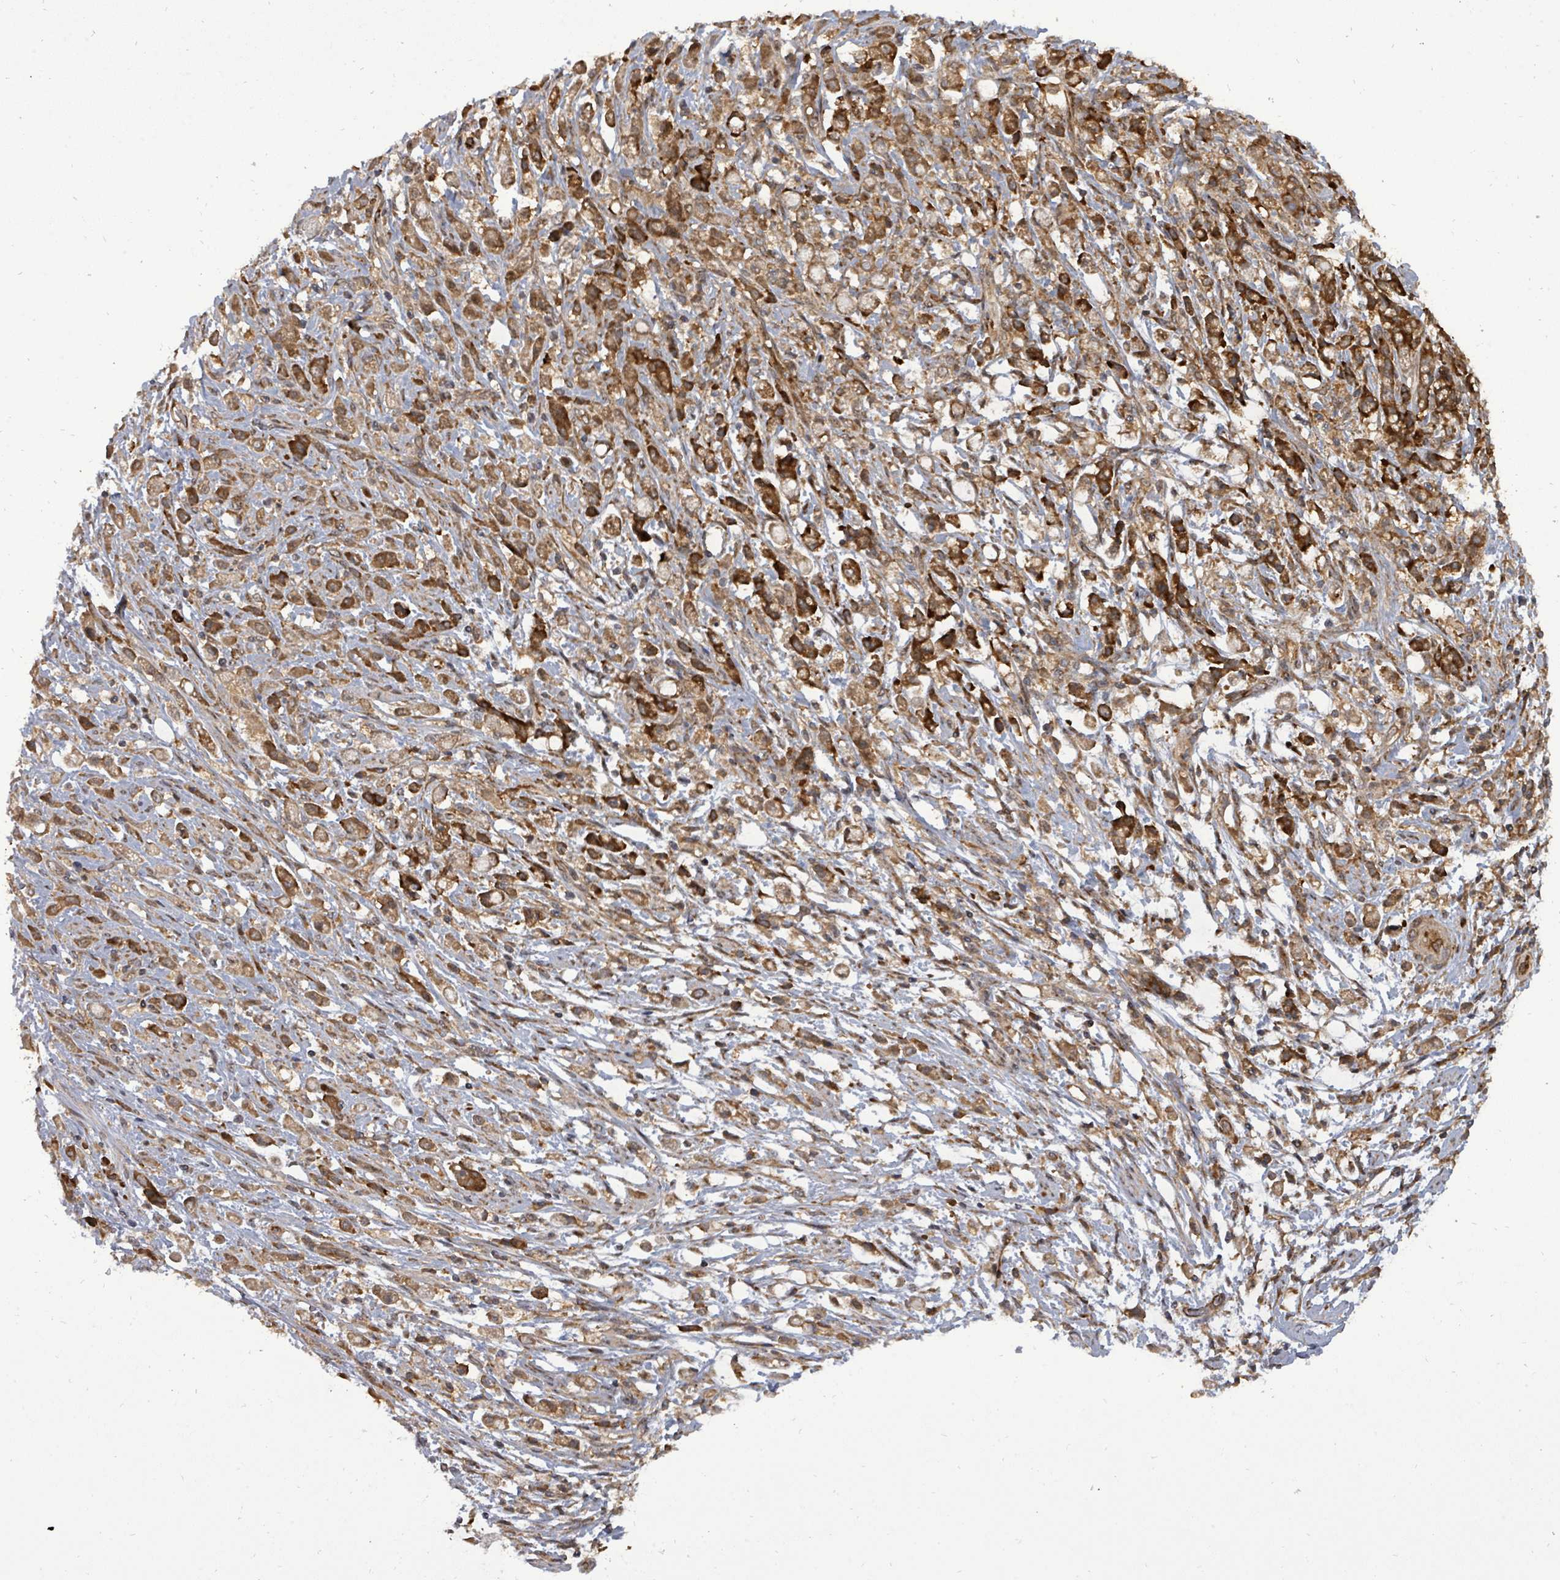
{"staining": {"intensity": "strong", "quantity": ">75%", "location": "cytoplasmic/membranous"}, "tissue": "stomach cancer", "cell_type": "Tumor cells", "image_type": "cancer", "snomed": [{"axis": "morphology", "description": "Adenocarcinoma, NOS"}, {"axis": "topography", "description": "Stomach"}], "caption": "Immunohistochemistry (IHC) of human stomach cancer (adenocarcinoma) exhibits high levels of strong cytoplasmic/membranous expression in approximately >75% of tumor cells.", "gene": "EIF3C", "patient": {"sex": "female", "age": 60}}